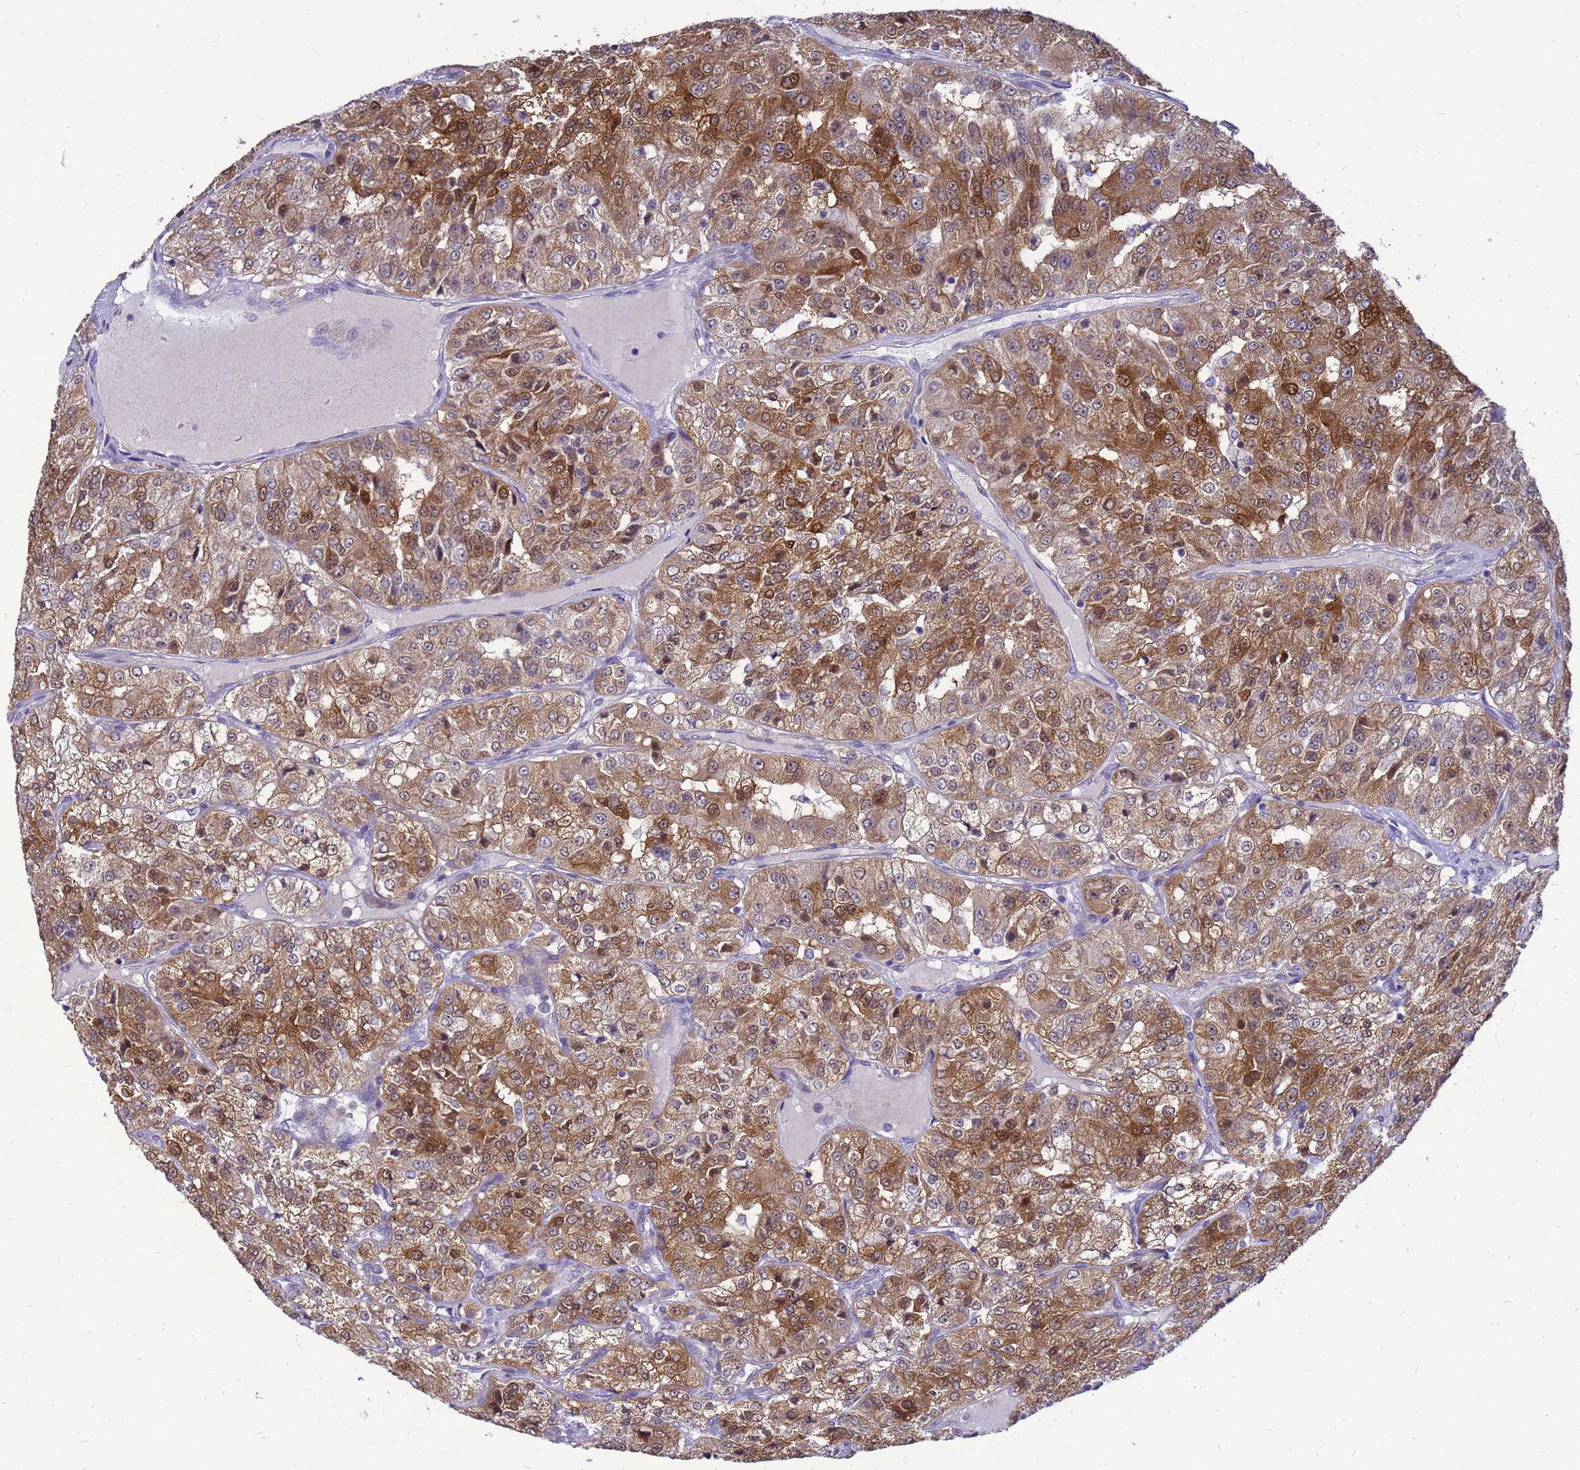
{"staining": {"intensity": "strong", "quantity": ">75%", "location": "cytoplasmic/membranous,nuclear"}, "tissue": "renal cancer", "cell_type": "Tumor cells", "image_type": "cancer", "snomed": [{"axis": "morphology", "description": "Adenocarcinoma, NOS"}, {"axis": "topography", "description": "Kidney"}], "caption": "High-power microscopy captured an immunohistochemistry histopathology image of renal adenocarcinoma, revealing strong cytoplasmic/membranous and nuclear positivity in about >75% of tumor cells.", "gene": "EIF4EBP3", "patient": {"sex": "female", "age": 63}}